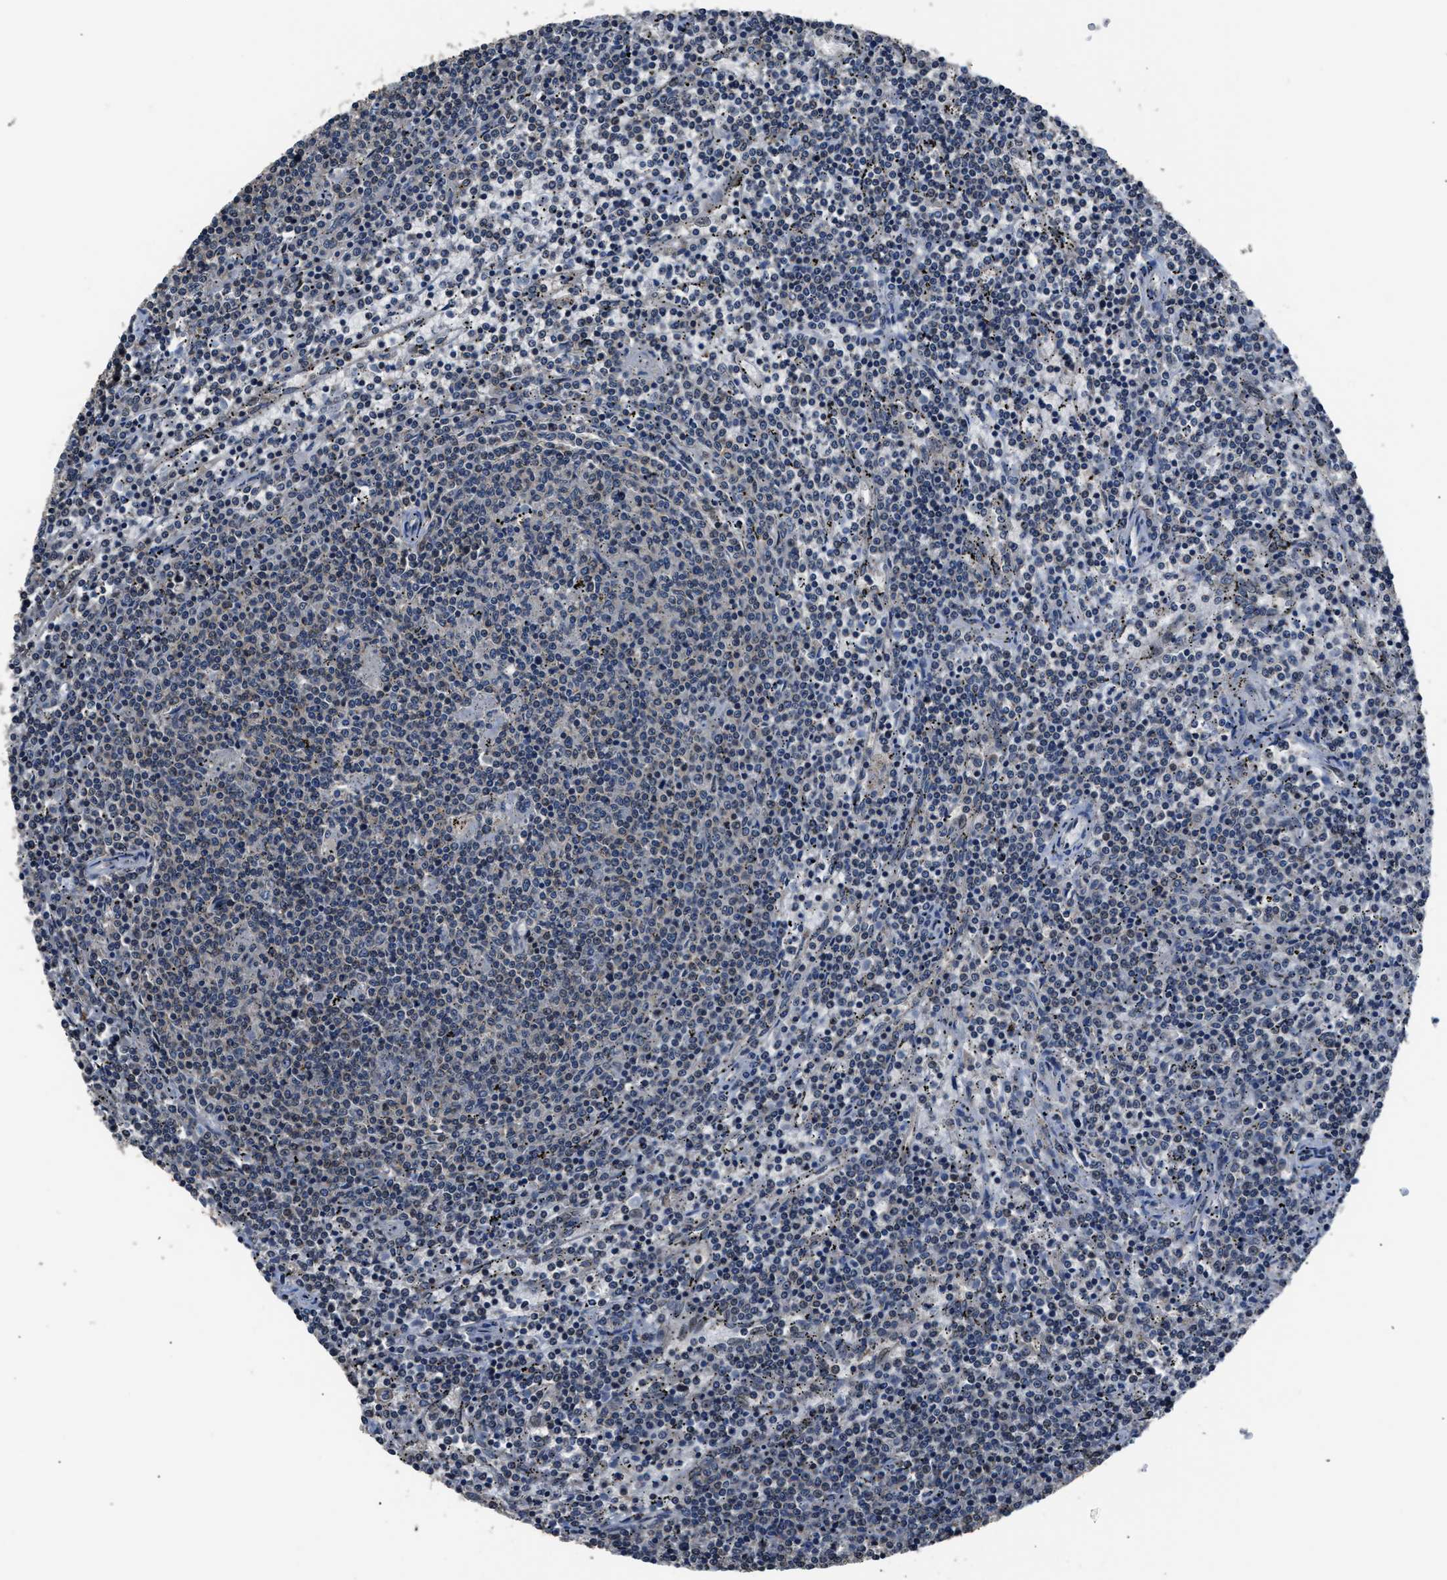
{"staining": {"intensity": "moderate", "quantity": ">75%", "location": "cytoplasmic/membranous"}, "tissue": "lymphoma", "cell_type": "Tumor cells", "image_type": "cancer", "snomed": [{"axis": "morphology", "description": "Malignant lymphoma, non-Hodgkin's type, Low grade"}, {"axis": "topography", "description": "Spleen"}], "caption": "Moderate cytoplasmic/membranous staining for a protein is present in approximately >75% of tumor cells of lymphoma using immunohistochemistry.", "gene": "TNRC18", "patient": {"sex": "female", "age": 50}}